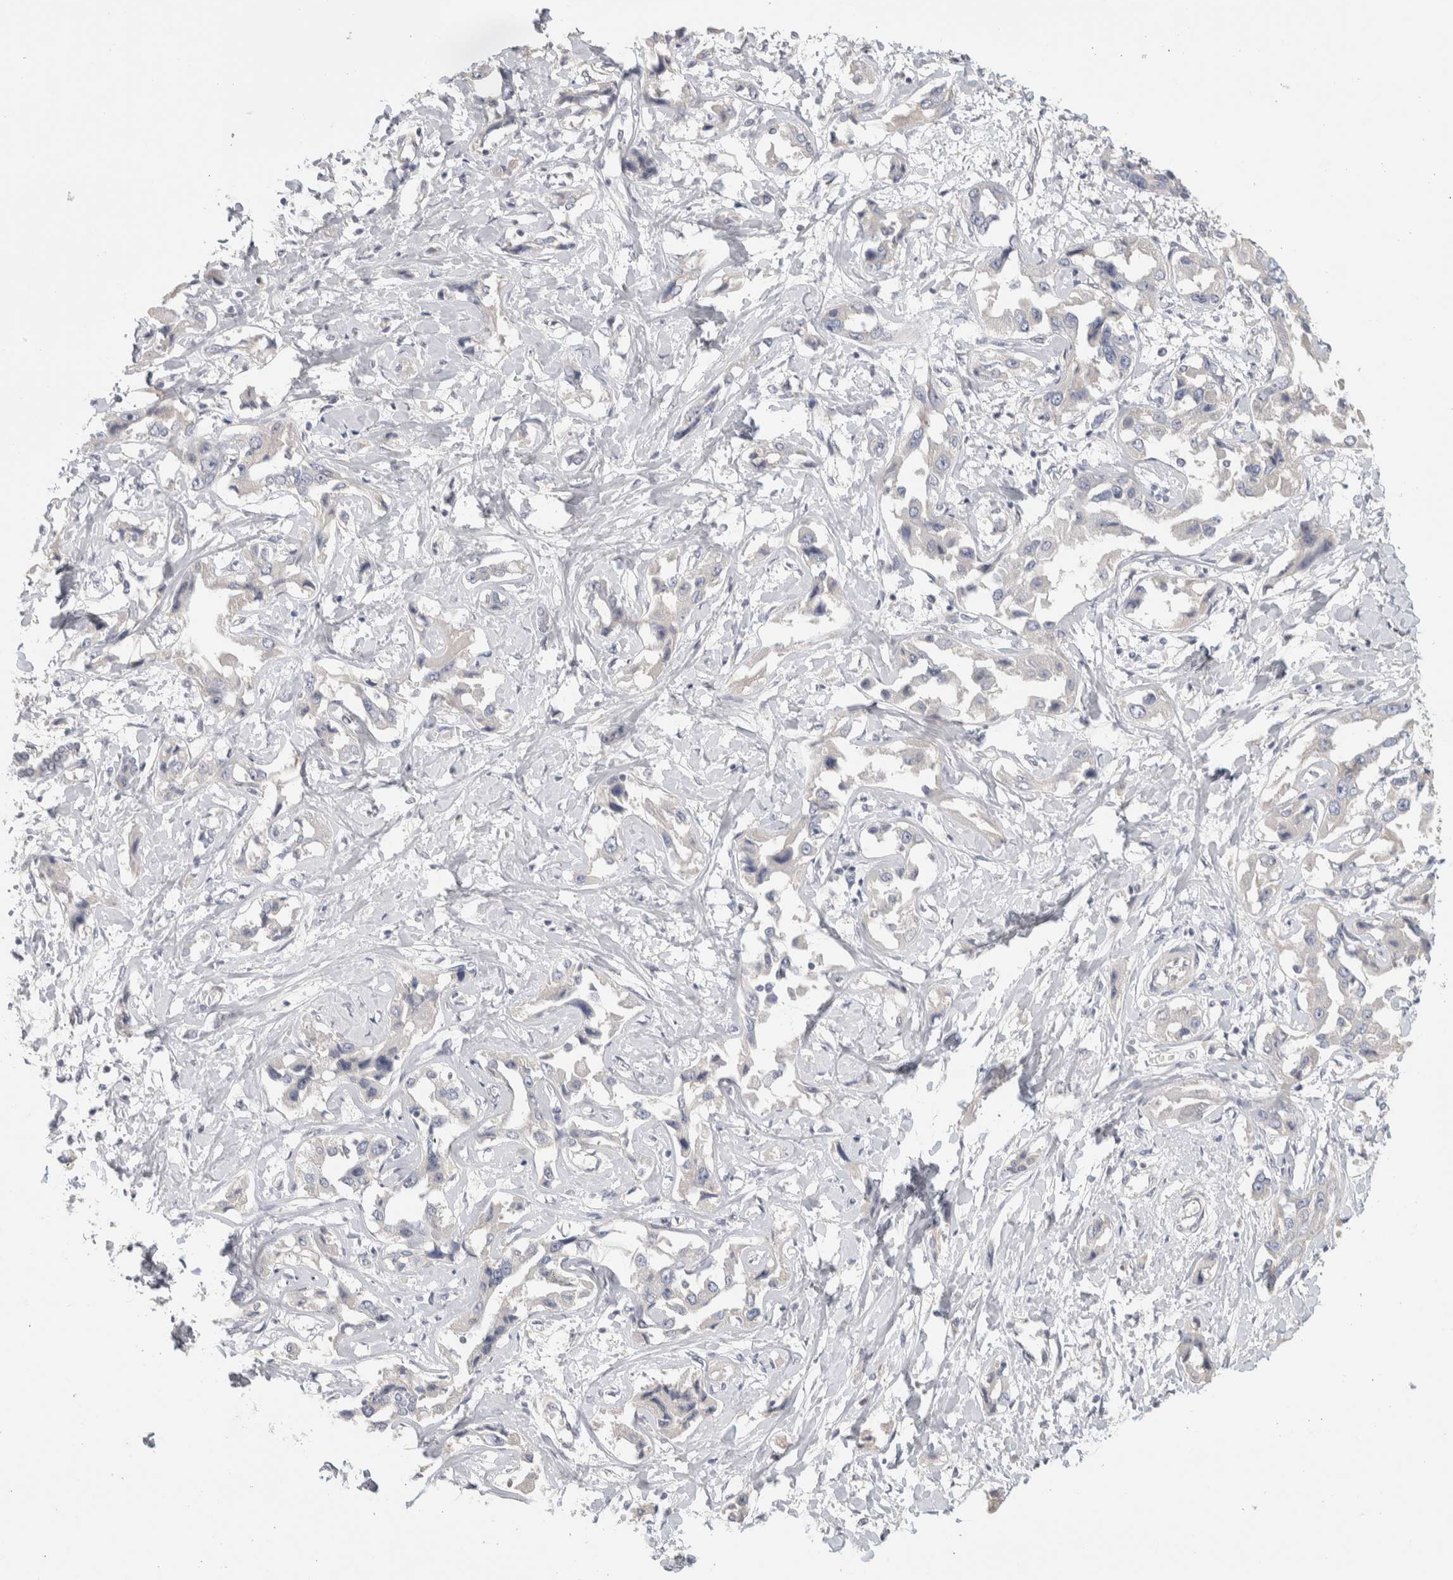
{"staining": {"intensity": "negative", "quantity": "none", "location": "none"}, "tissue": "liver cancer", "cell_type": "Tumor cells", "image_type": "cancer", "snomed": [{"axis": "morphology", "description": "Cholangiocarcinoma"}, {"axis": "topography", "description": "Liver"}], "caption": "A histopathology image of cholangiocarcinoma (liver) stained for a protein demonstrates no brown staining in tumor cells. (Brightfield microscopy of DAB (3,3'-diaminobenzidine) IHC at high magnification).", "gene": "DCXR", "patient": {"sex": "male", "age": 59}}